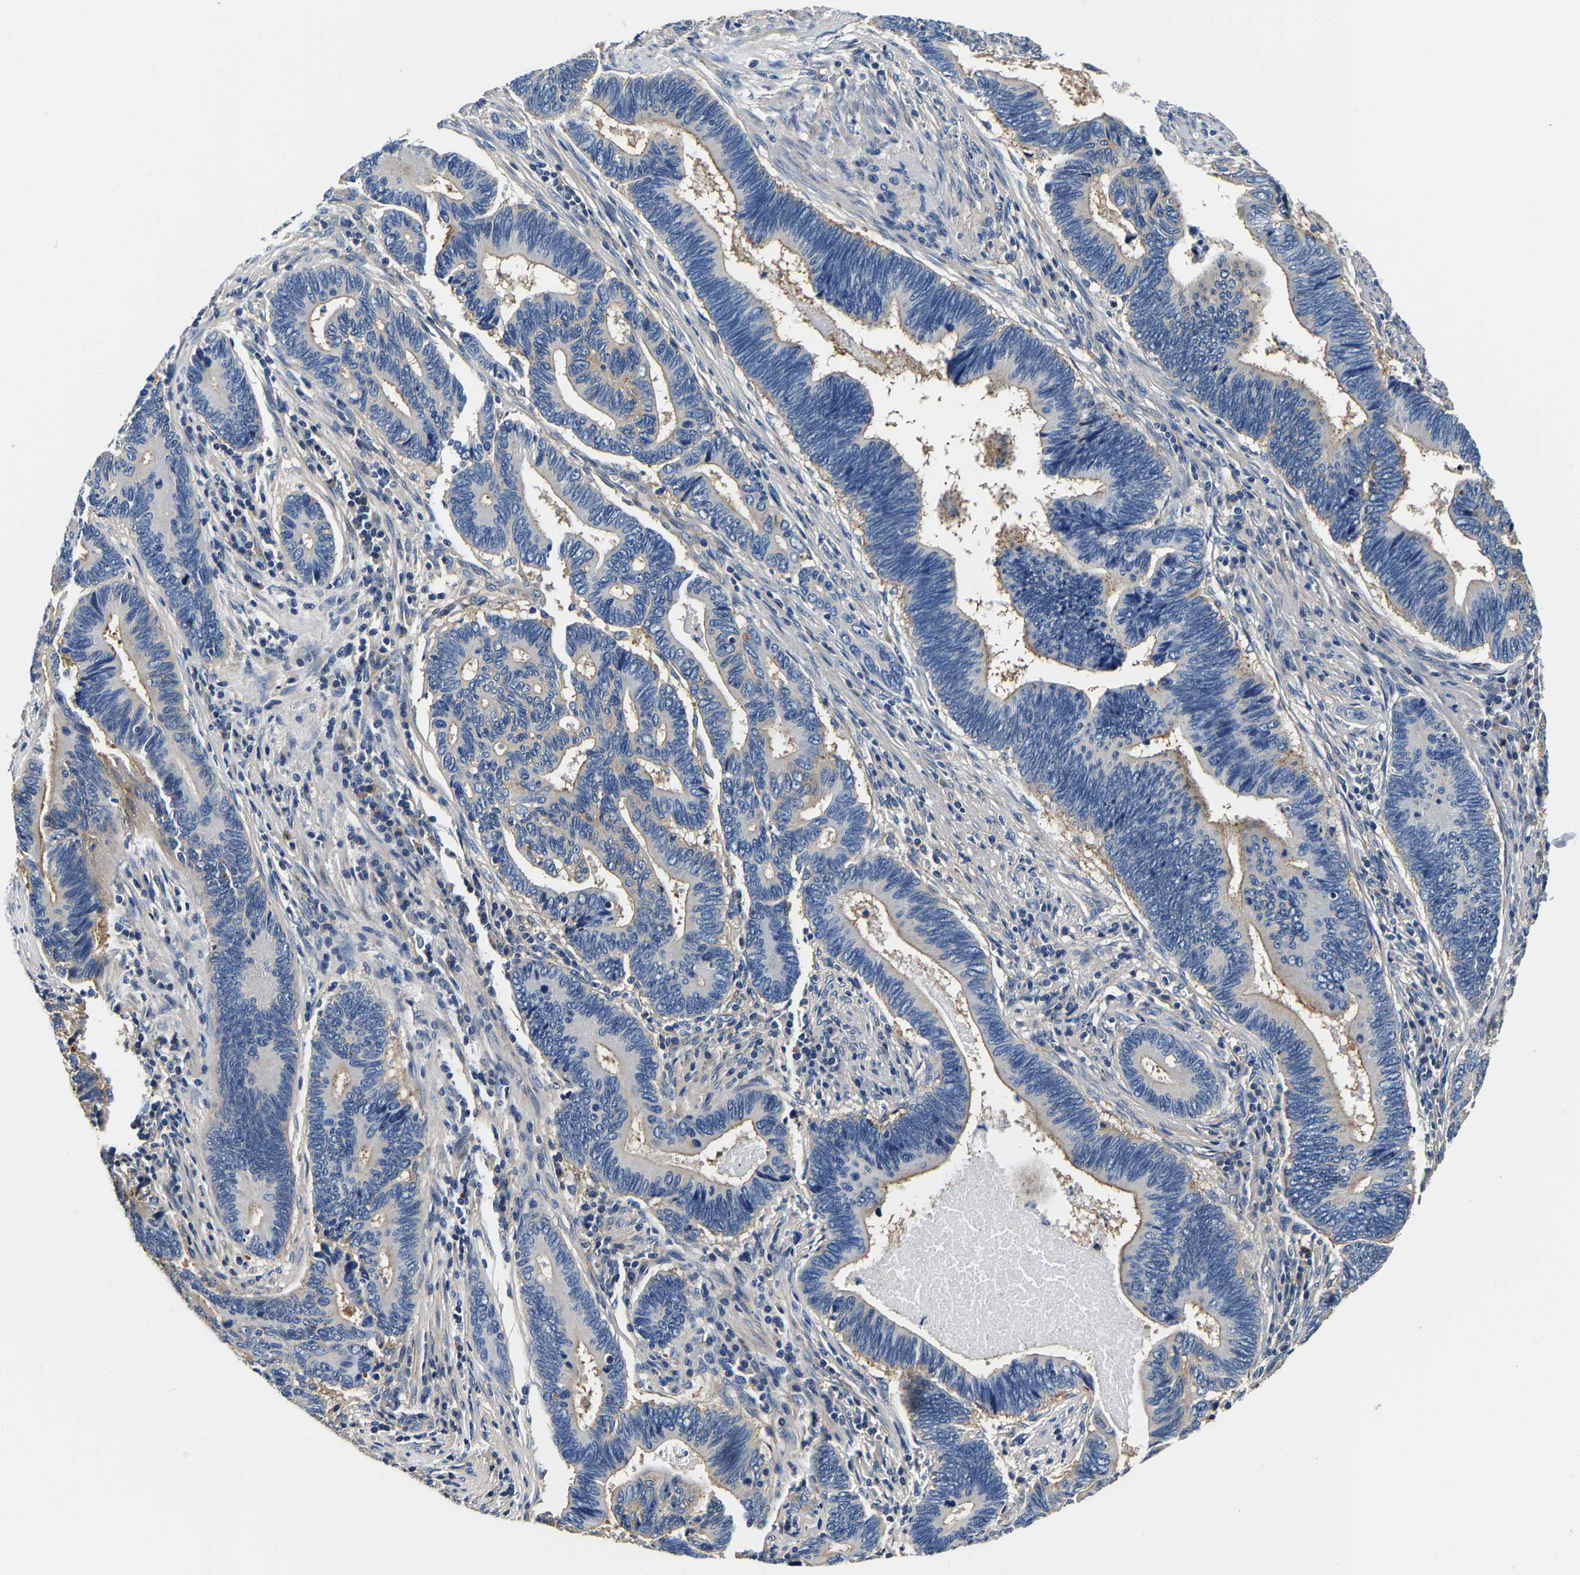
{"staining": {"intensity": "weak", "quantity": "25%-75%", "location": "cytoplasmic/membranous"}, "tissue": "pancreatic cancer", "cell_type": "Tumor cells", "image_type": "cancer", "snomed": [{"axis": "morphology", "description": "Adenocarcinoma, NOS"}, {"axis": "topography", "description": "Pancreas"}], "caption": "Protein positivity by IHC shows weak cytoplasmic/membranous positivity in approximately 25%-75% of tumor cells in pancreatic adenocarcinoma.", "gene": "SH3GLB1", "patient": {"sex": "female", "age": 70}}